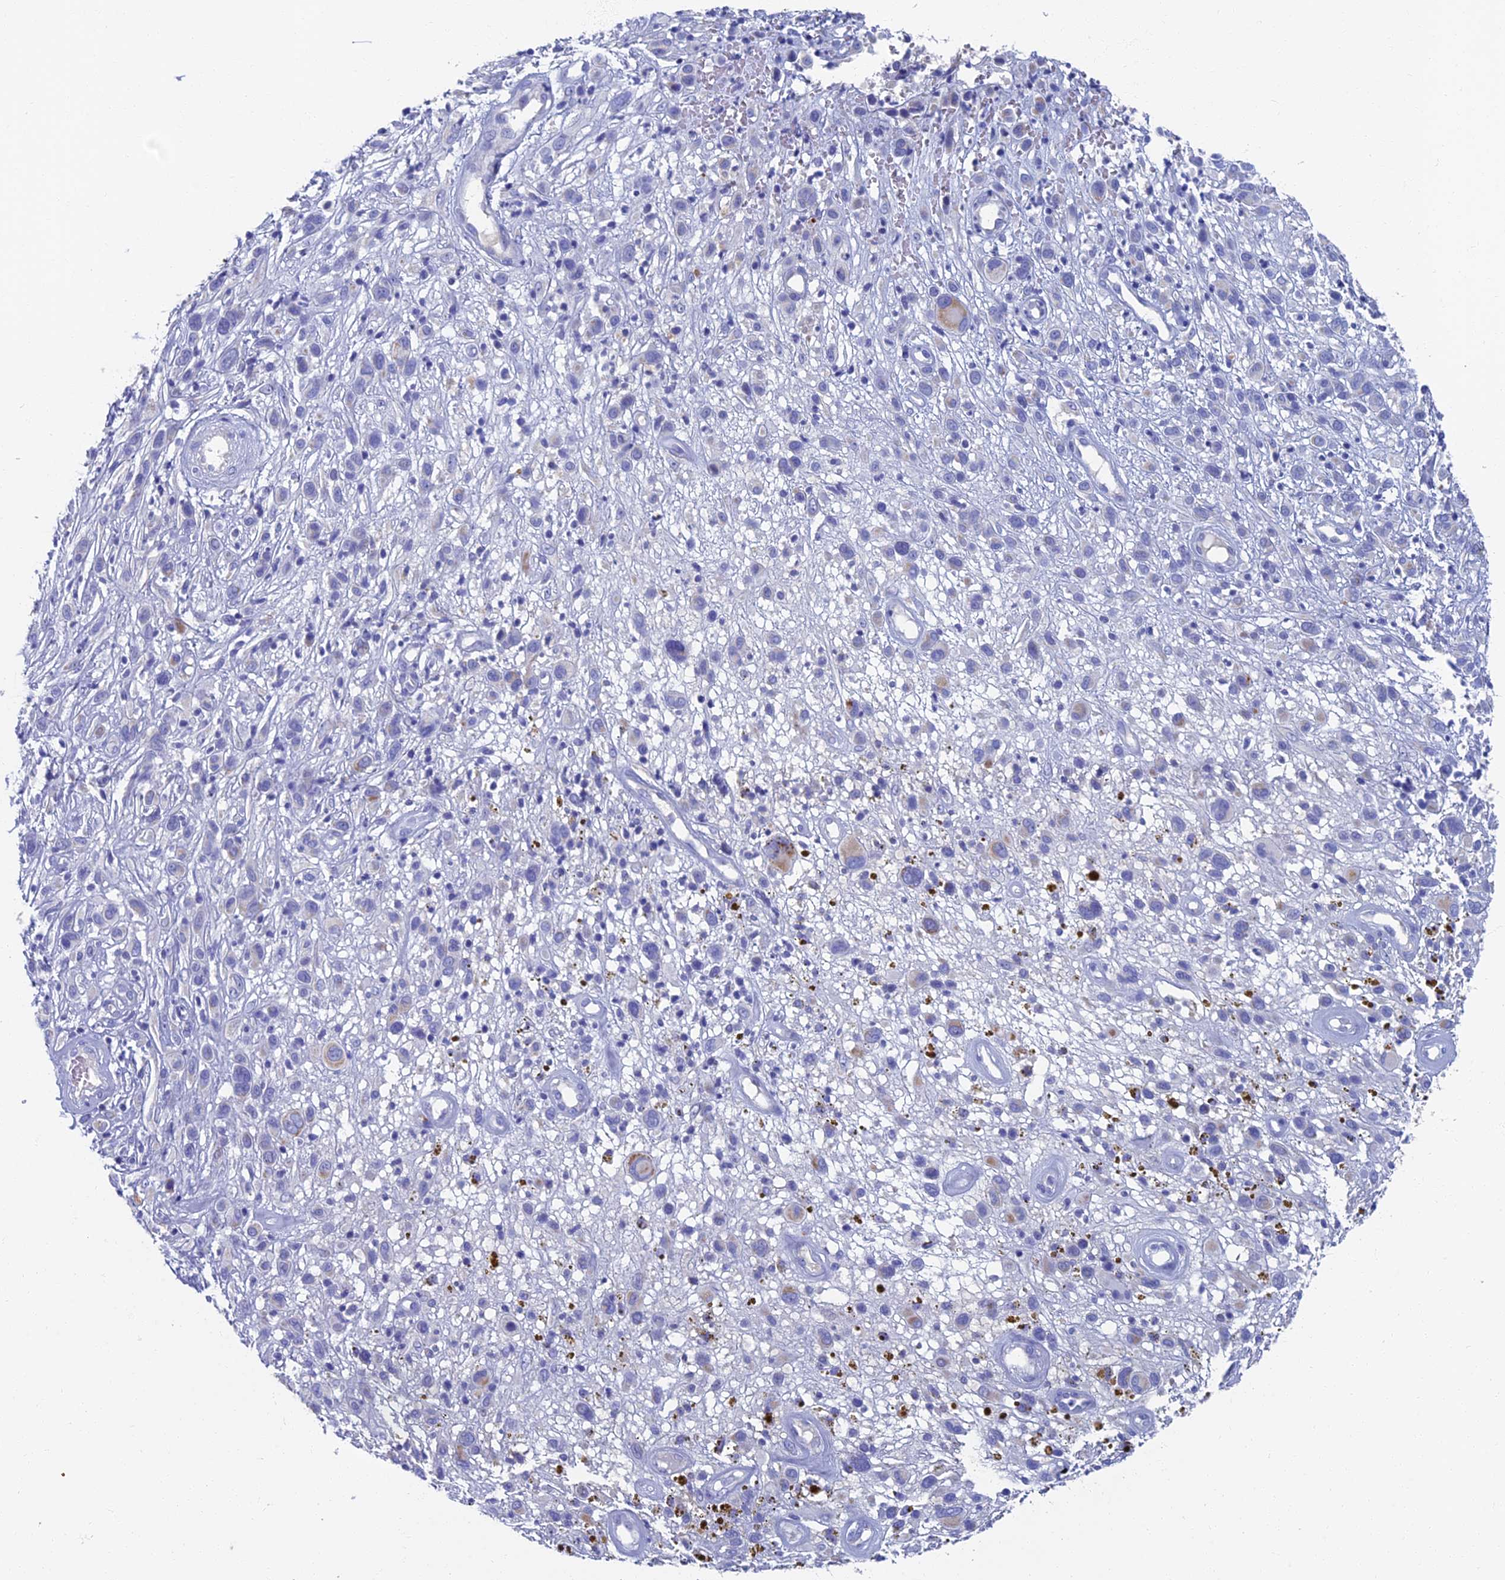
{"staining": {"intensity": "negative", "quantity": "none", "location": "none"}, "tissue": "melanoma", "cell_type": "Tumor cells", "image_type": "cancer", "snomed": [{"axis": "morphology", "description": "Malignant melanoma, NOS"}, {"axis": "topography", "description": "Skin of trunk"}], "caption": "The micrograph shows no staining of tumor cells in malignant melanoma.", "gene": "OAT", "patient": {"sex": "male", "age": 71}}